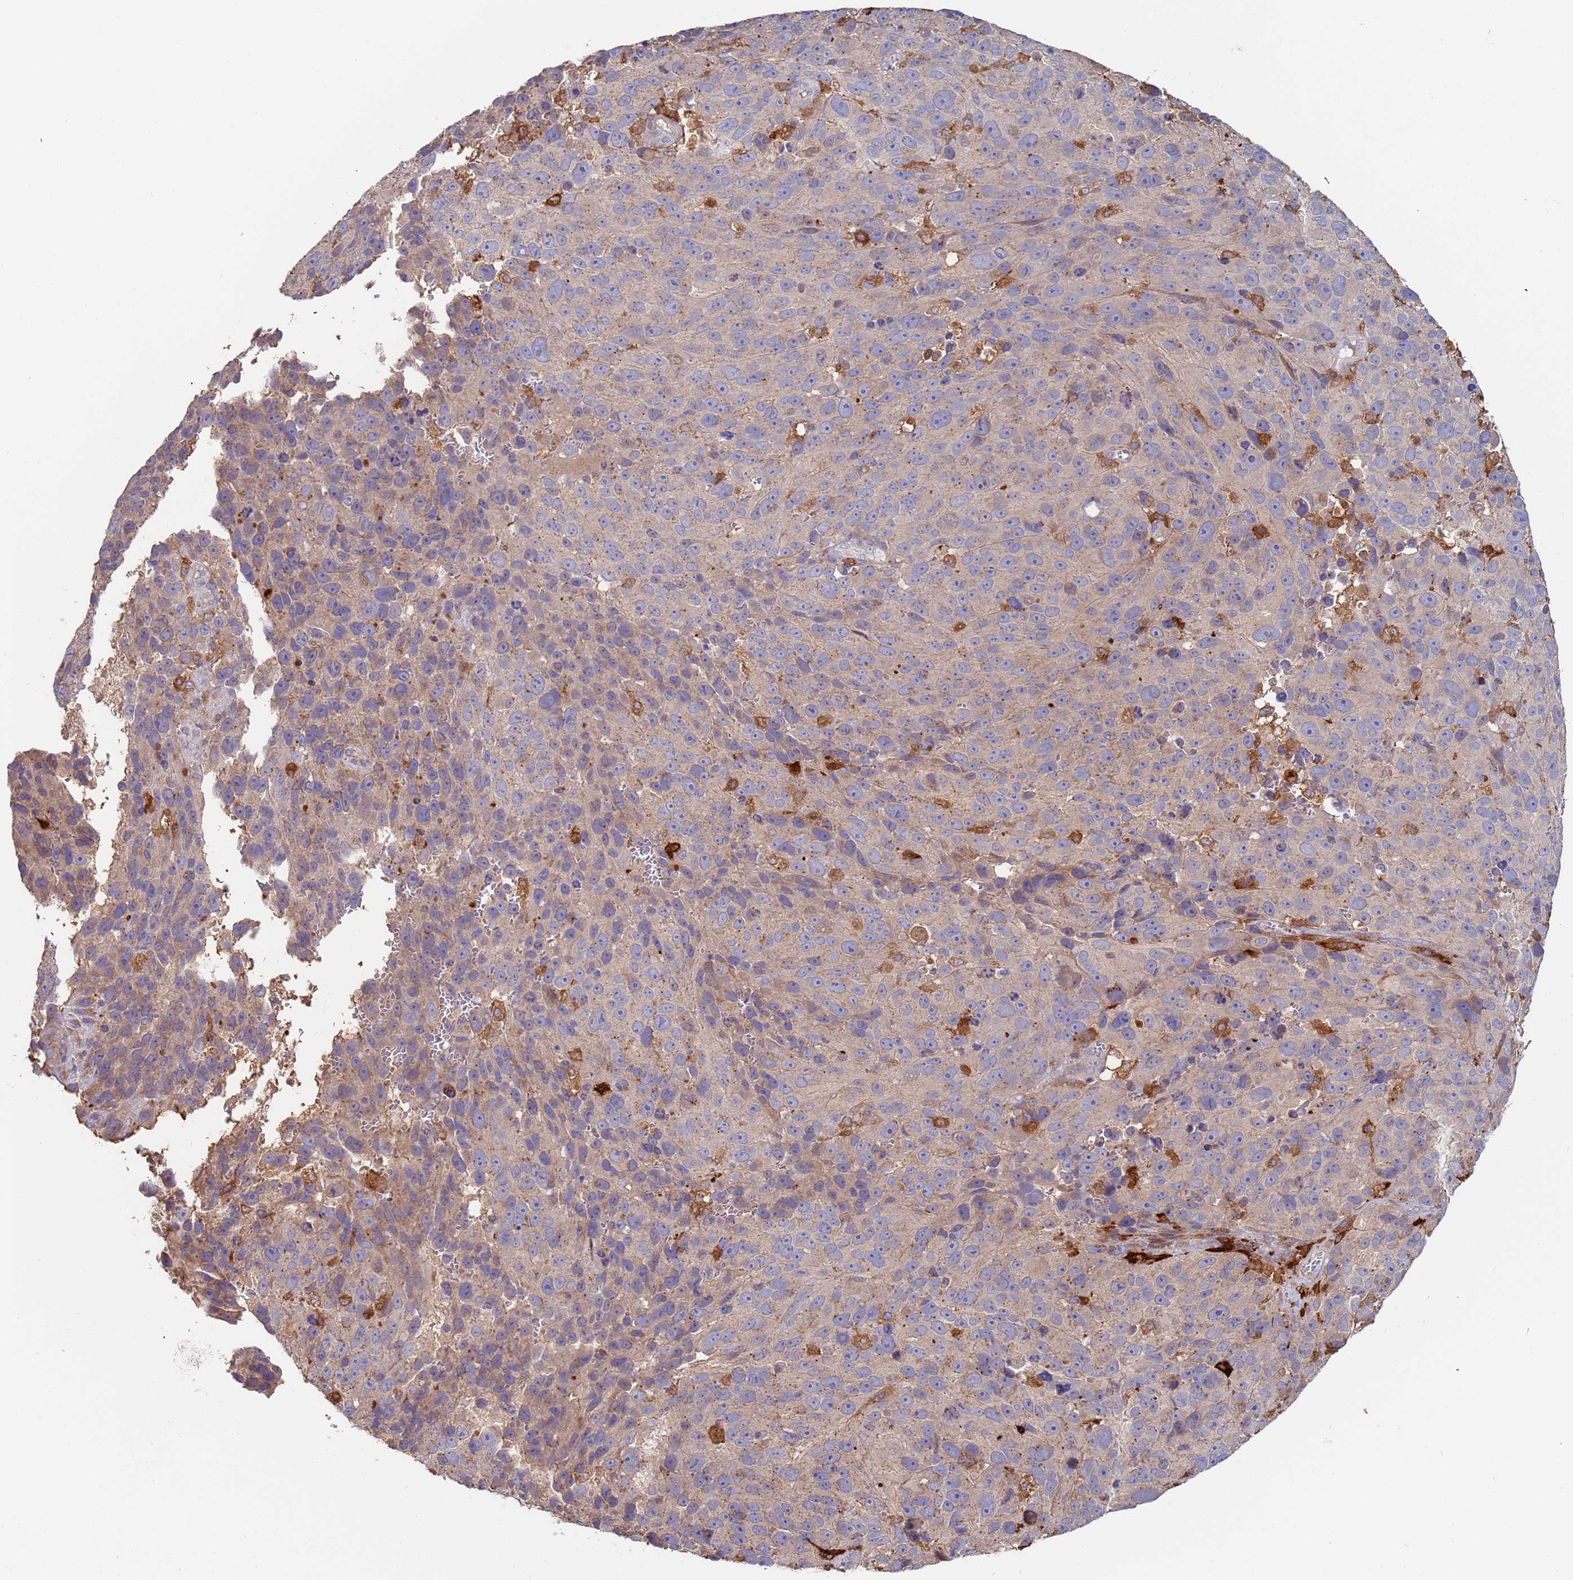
{"staining": {"intensity": "negative", "quantity": "none", "location": "none"}, "tissue": "melanoma", "cell_type": "Tumor cells", "image_type": "cancer", "snomed": [{"axis": "morphology", "description": "Malignant melanoma, NOS"}, {"axis": "topography", "description": "Skin"}], "caption": "IHC image of human malignant melanoma stained for a protein (brown), which displays no positivity in tumor cells.", "gene": "MALRD1", "patient": {"sex": "male", "age": 84}}